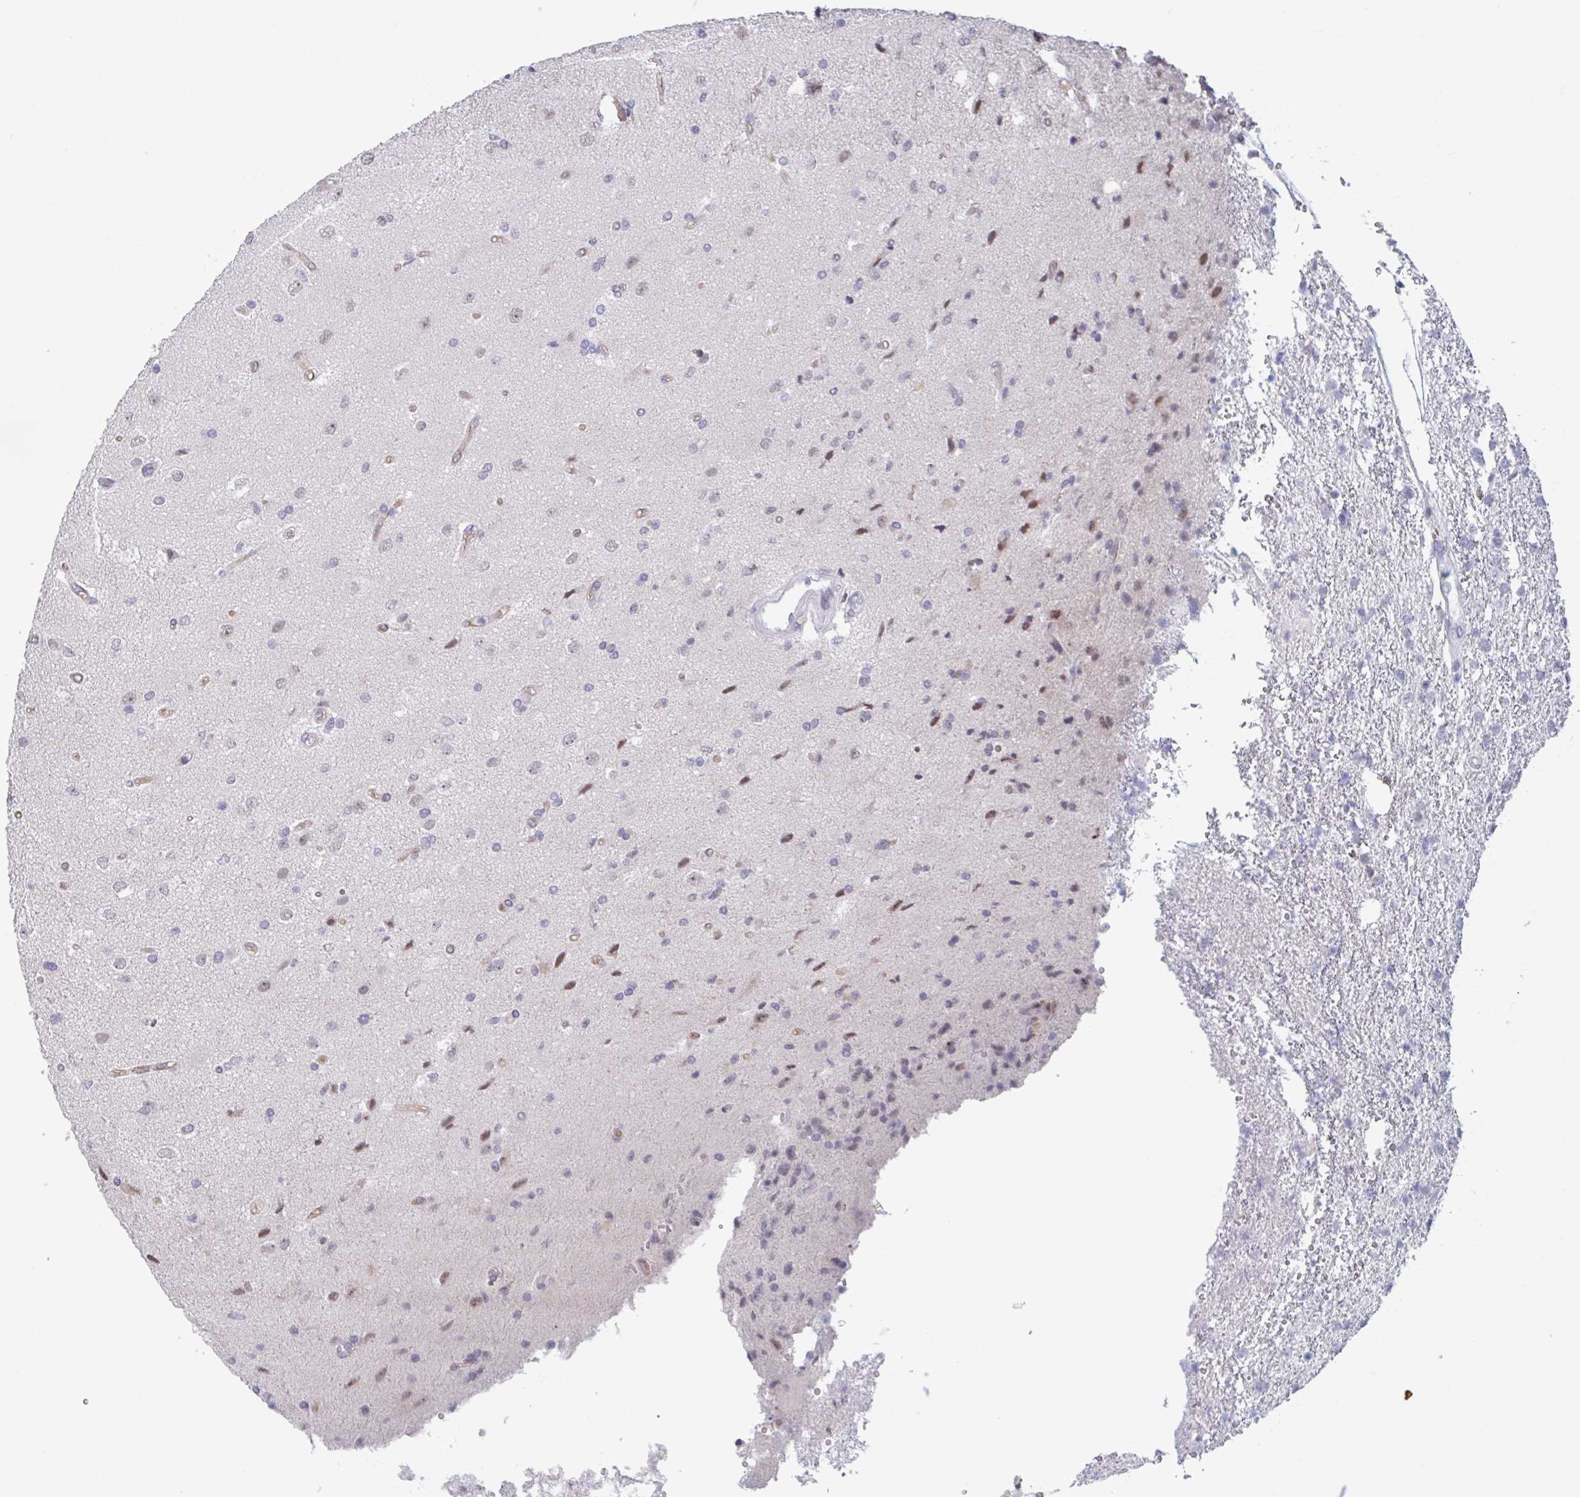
{"staining": {"intensity": "moderate", "quantity": "<25%", "location": "nuclear"}, "tissue": "glioma", "cell_type": "Tumor cells", "image_type": "cancer", "snomed": [{"axis": "morphology", "description": "Glioma, malignant, High grade"}, {"axis": "topography", "description": "Brain"}], "caption": "A micrograph of malignant glioma (high-grade) stained for a protein shows moderate nuclear brown staining in tumor cells.", "gene": "KDM4D", "patient": {"sex": "male", "age": 56}}